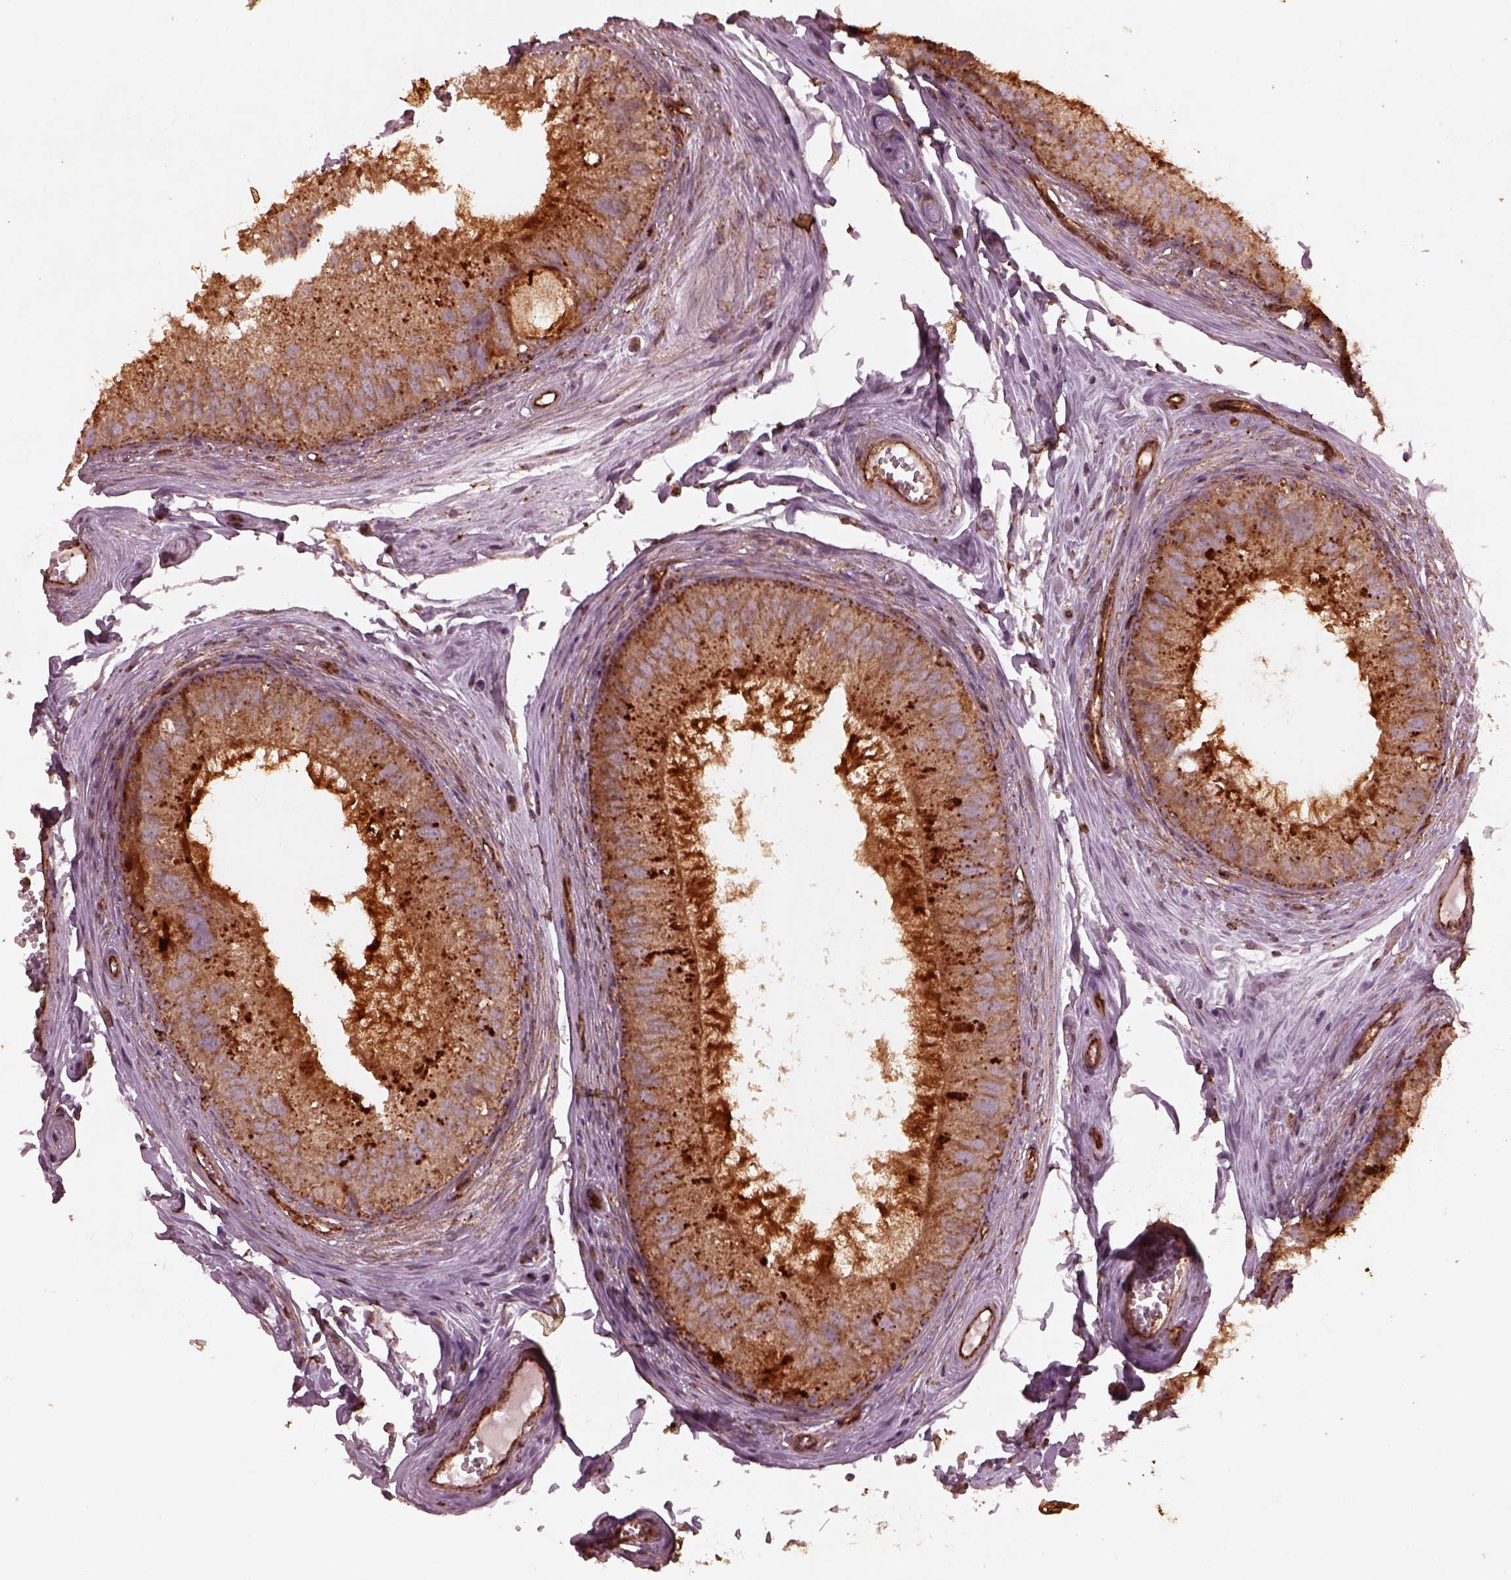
{"staining": {"intensity": "strong", "quantity": ">75%", "location": "cytoplasmic/membranous"}, "tissue": "epididymis", "cell_type": "Glandular cells", "image_type": "normal", "snomed": [{"axis": "morphology", "description": "Normal tissue, NOS"}, {"axis": "topography", "description": "Epididymis"}], "caption": "This photomicrograph displays immunohistochemistry (IHC) staining of unremarkable epididymis, with high strong cytoplasmic/membranous positivity in approximately >75% of glandular cells.", "gene": "ENSG00000285130", "patient": {"sex": "male", "age": 45}}